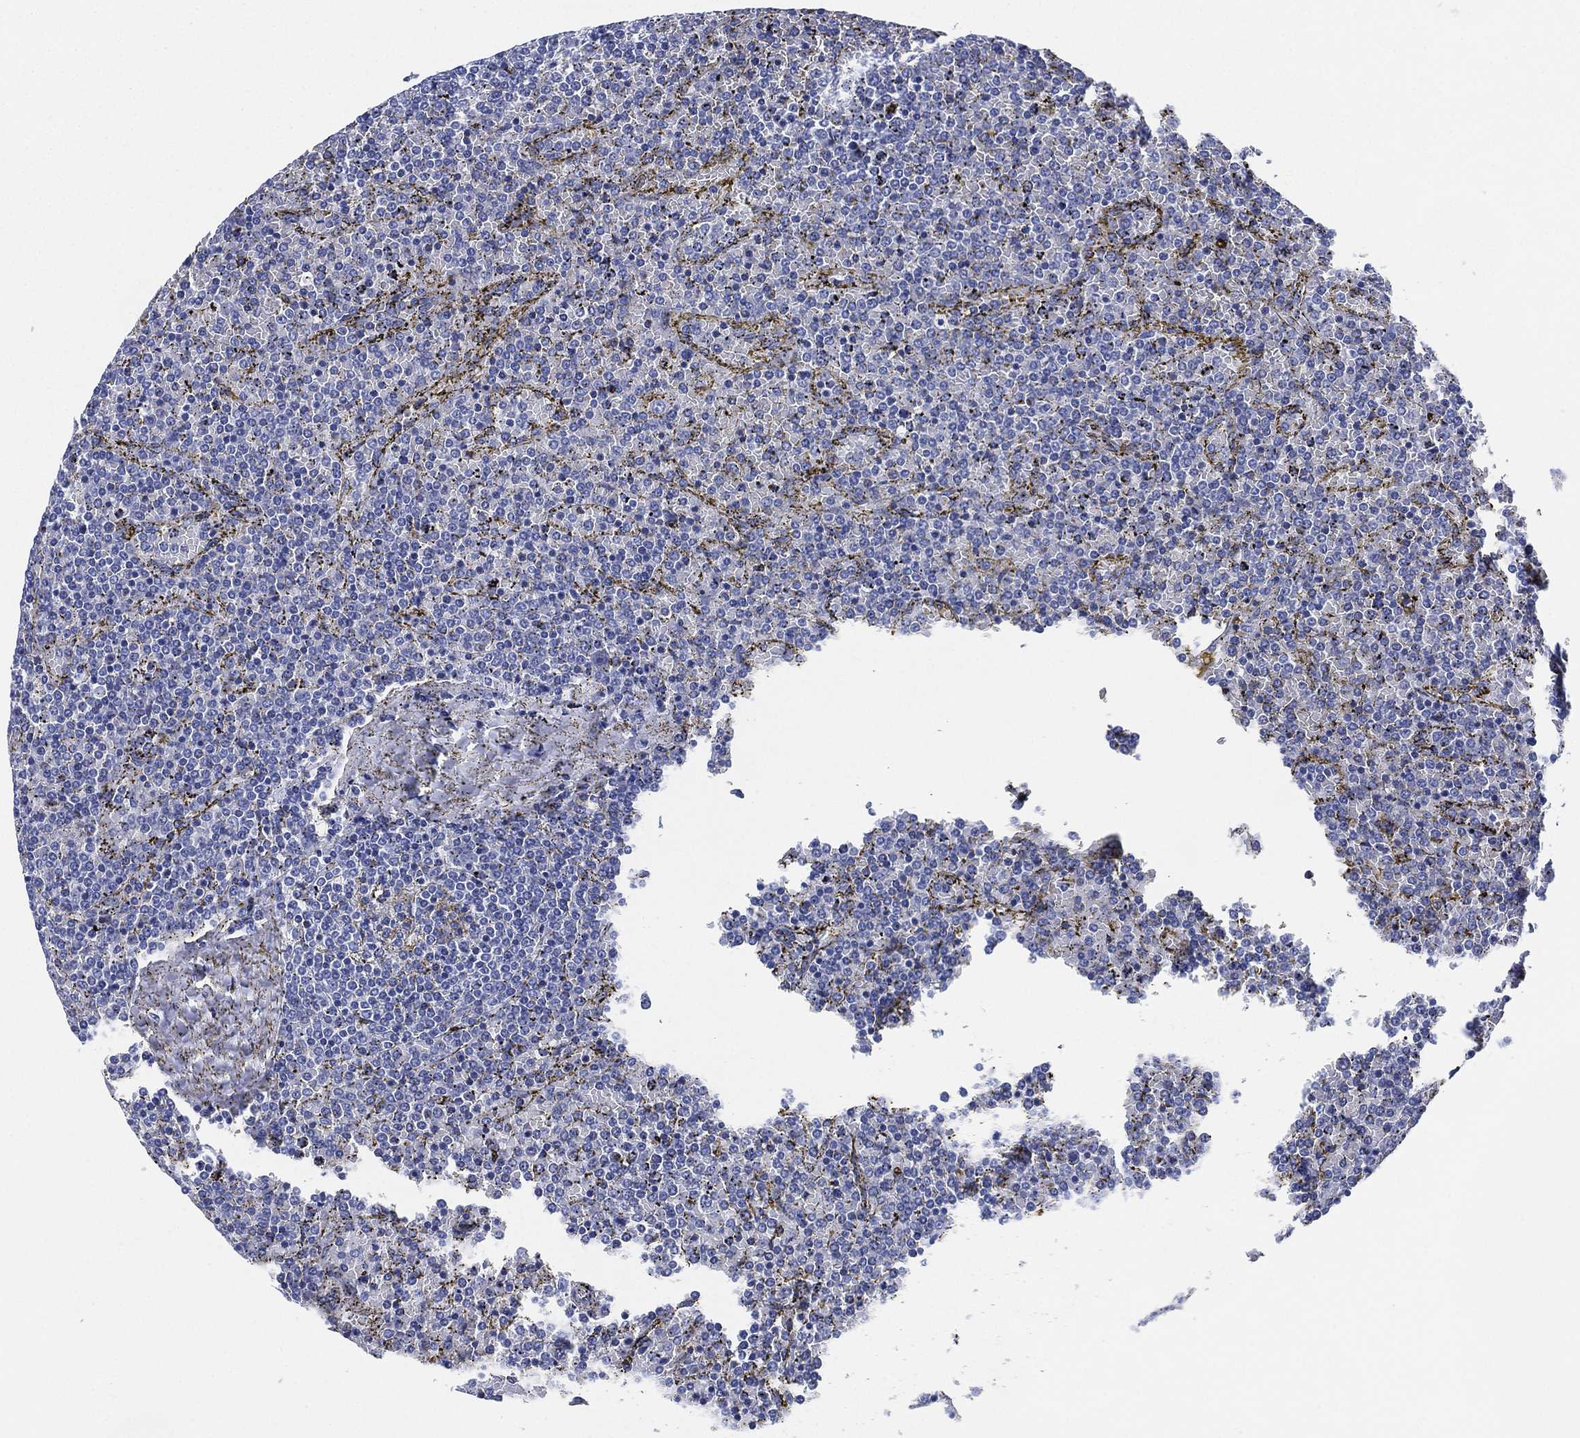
{"staining": {"intensity": "negative", "quantity": "none", "location": "none"}, "tissue": "lymphoma", "cell_type": "Tumor cells", "image_type": "cancer", "snomed": [{"axis": "morphology", "description": "Malignant lymphoma, non-Hodgkin's type, Low grade"}, {"axis": "topography", "description": "Spleen"}], "caption": "Micrograph shows no protein expression in tumor cells of lymphoma tissue.", "gene": "CCDC70", "patient": {"sex": "female", "age": 77}}